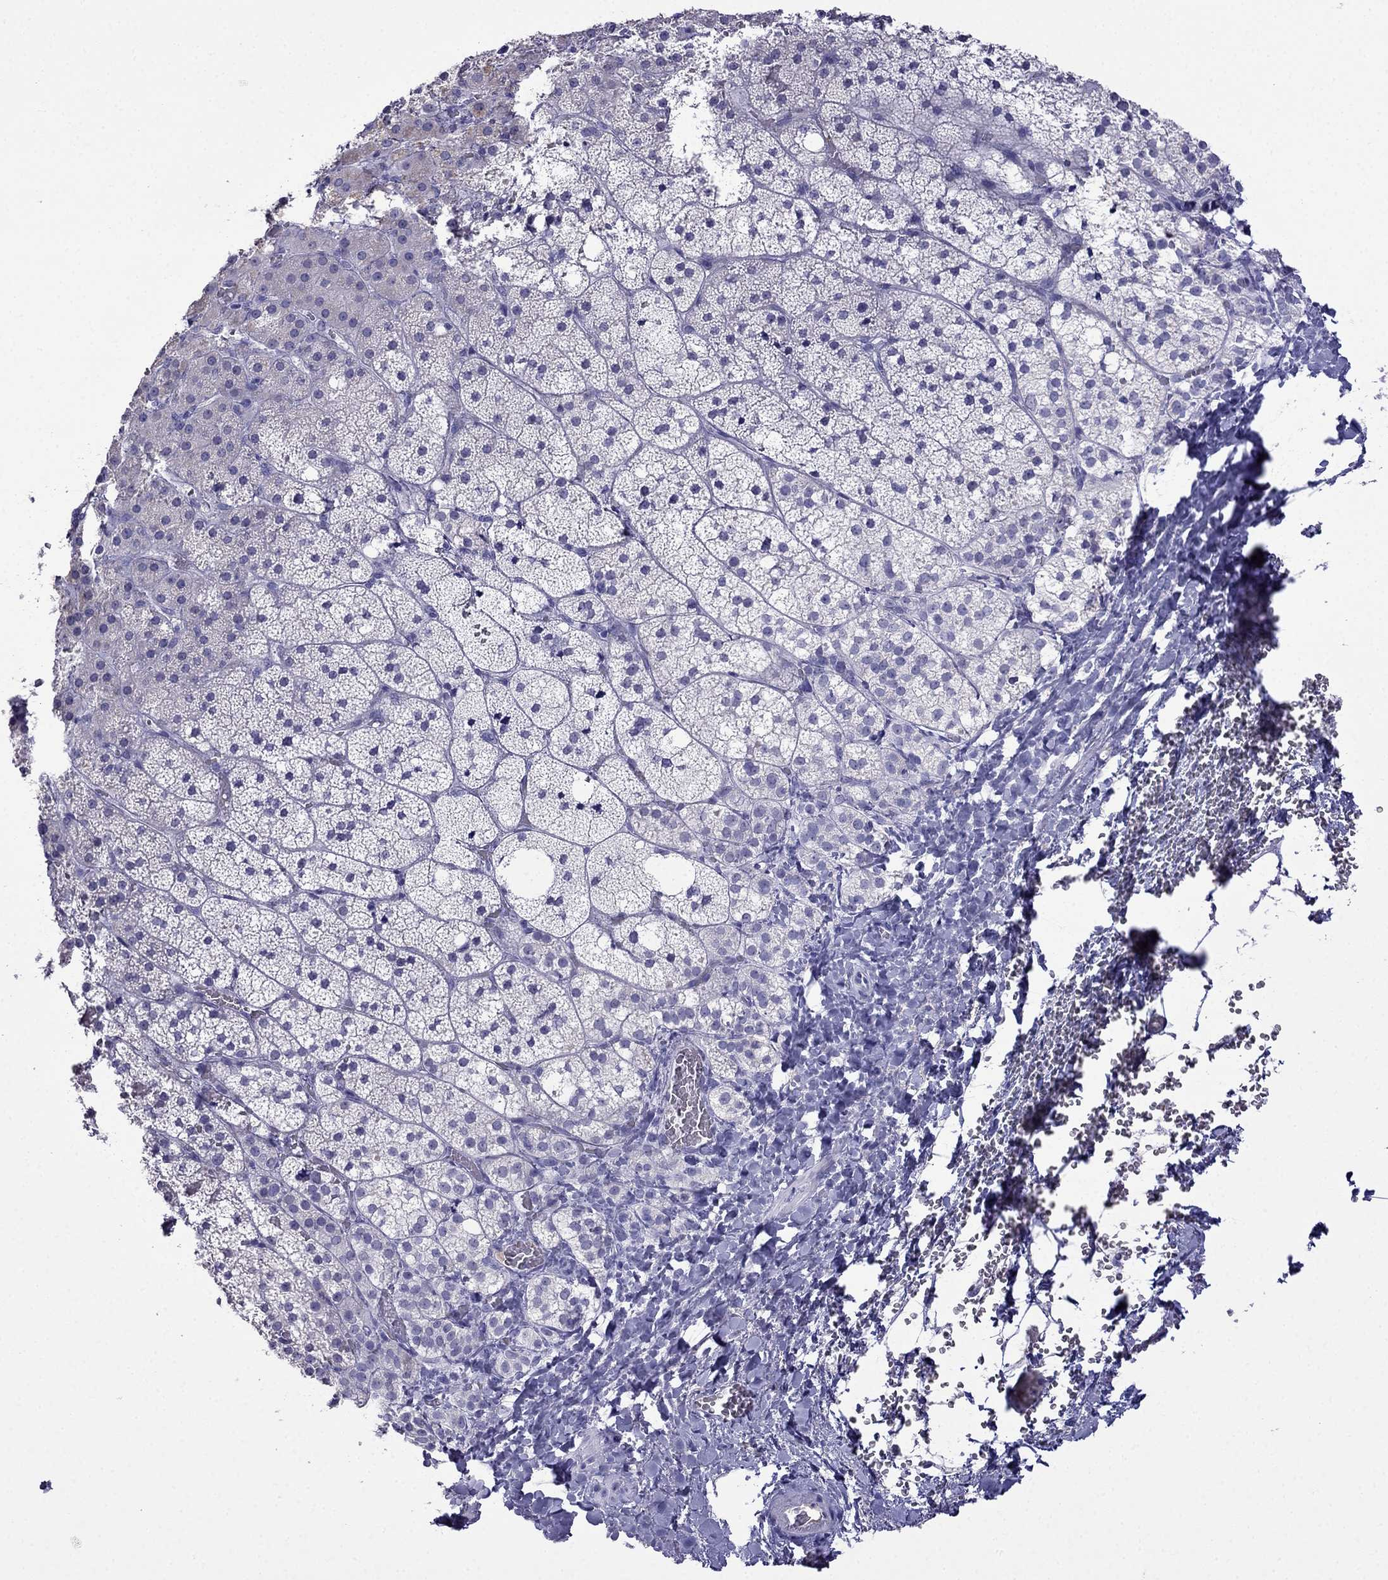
{"staining": {"intensity": "negative", "quantity": "none", "location": "none"}, "tissue": "adrenal gland", "cell_type": "Glandular cells", "image_type": "normal", "snomed": [{"axis": "morphology", "description": "Normal tissue, NOS"}, {"axis": "topography", "description": "Adrenal gland"}], "caption": "IHC photomicrograph of unremarkable human adrenal gland stained for a protein (brown), which shows no positivity in glandular cells. (DAB (3,3'-diaminobenzidine) immunohistochemistry with hematoxylin counter stain).", "gene": "CDHR4", "patient": {"sex": "male", "age": 53}}